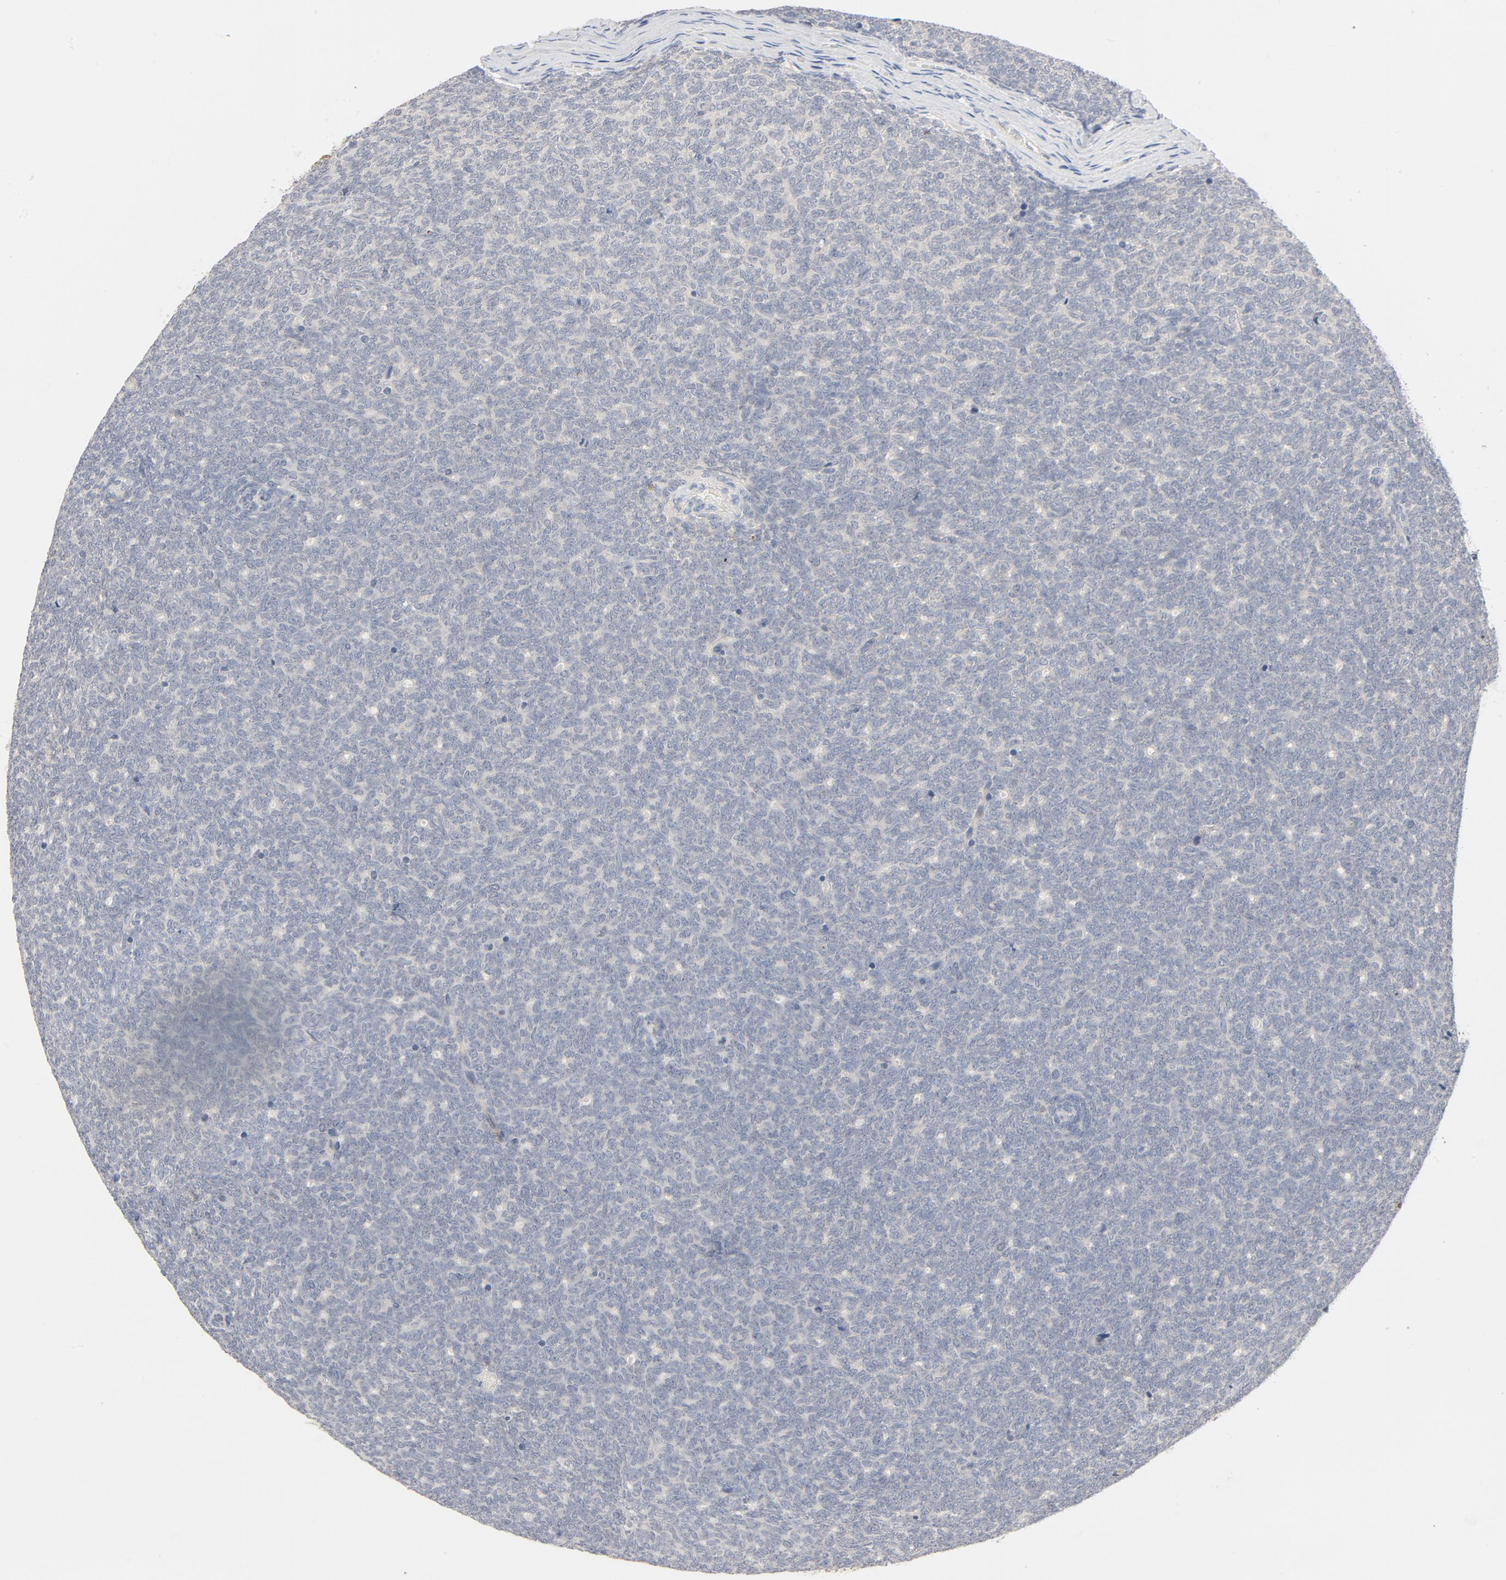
{"staining": {"intensity": "negative", "quantity": "none", "location": "none"}, "tissue": "renal cancer", "cell_type": "Tumor cells", "image_type": "cancer", "snomed": [{"axis": "morphology", "description": "Neoplasm, malignant, NOS"}, {"axis": "topography", "description": "Kidney"}], "caption": "Renal malignant neoplasm stained for a protein using immunohistochemistry exhibits no staining tumor cells.", "gene": "STAT1", "patient": {"sex": "male", "age": 28}}